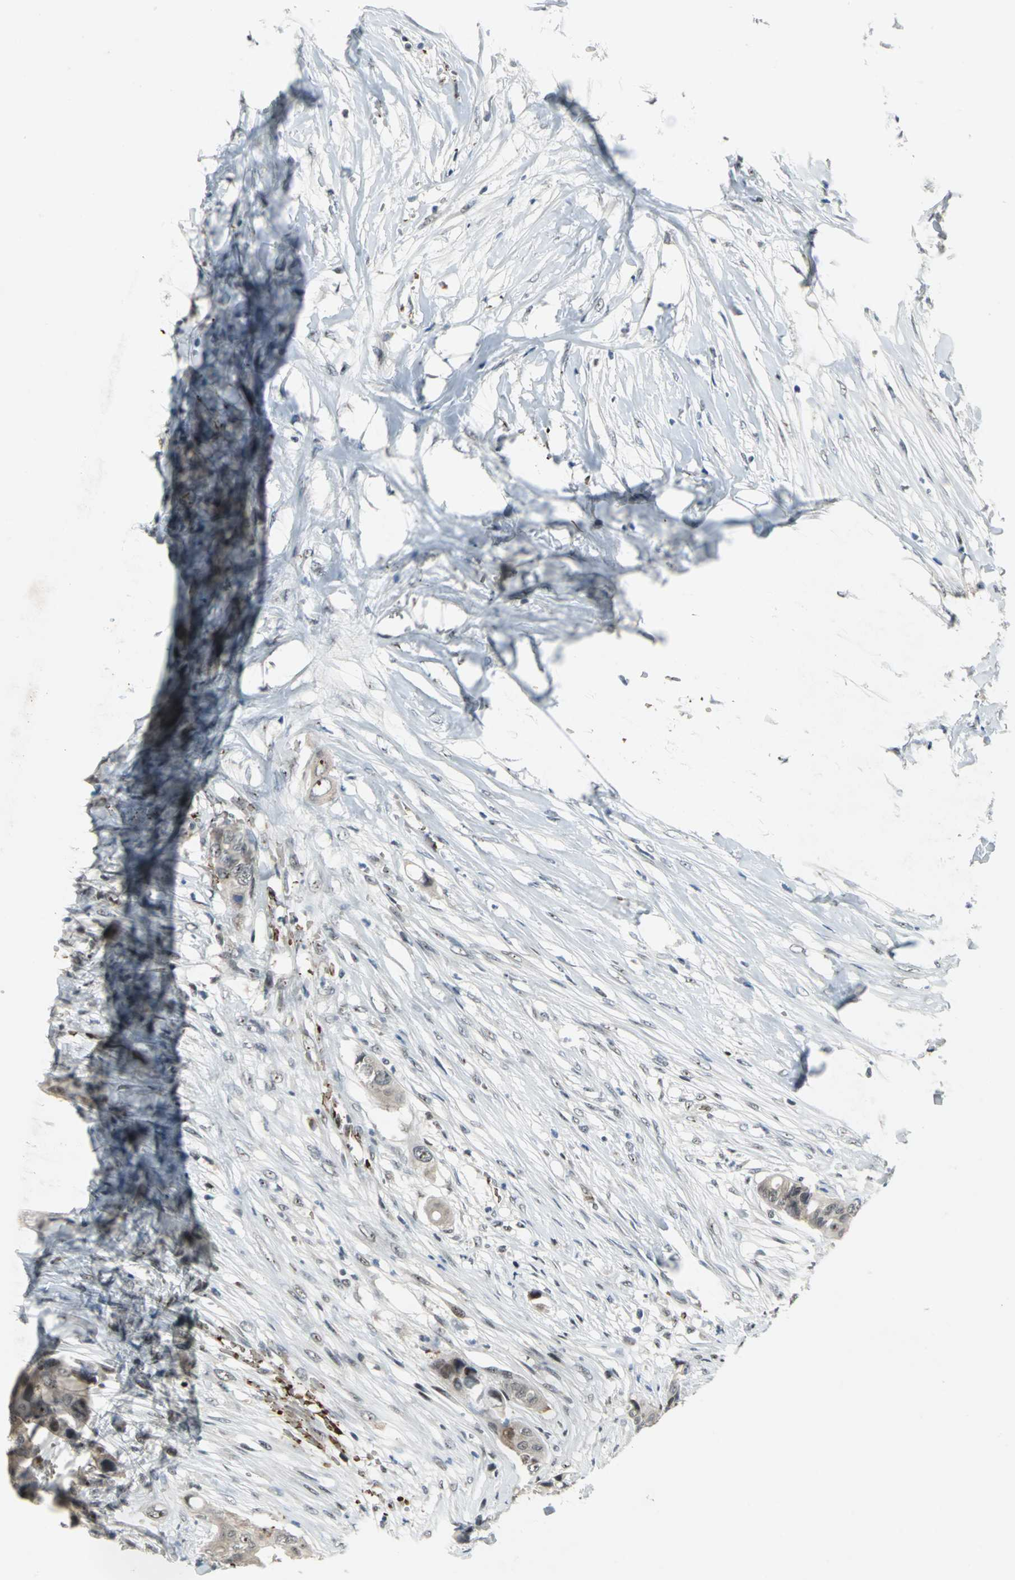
{"staining": {"intensity": "weak", "quantity": "25%-75%", "location": "nuclear"}, "tissue": "colorectal cancer", "cell_type": "Tumor cells", "image_type": "cancer", "snomed": [{"axis": "morphology", "description": "Adenocarcinoma, NOS"}, {"axis": "topography", "description": "Colon"}], "caption": "Adenocarcinoma (colorectal) was stained to show a protein in brown. There is low levels of weak nuclear expression in about 25%-75% of tumor cells.", "gene": "GLI3", "patient": {"sex": "female", "age": 57}}